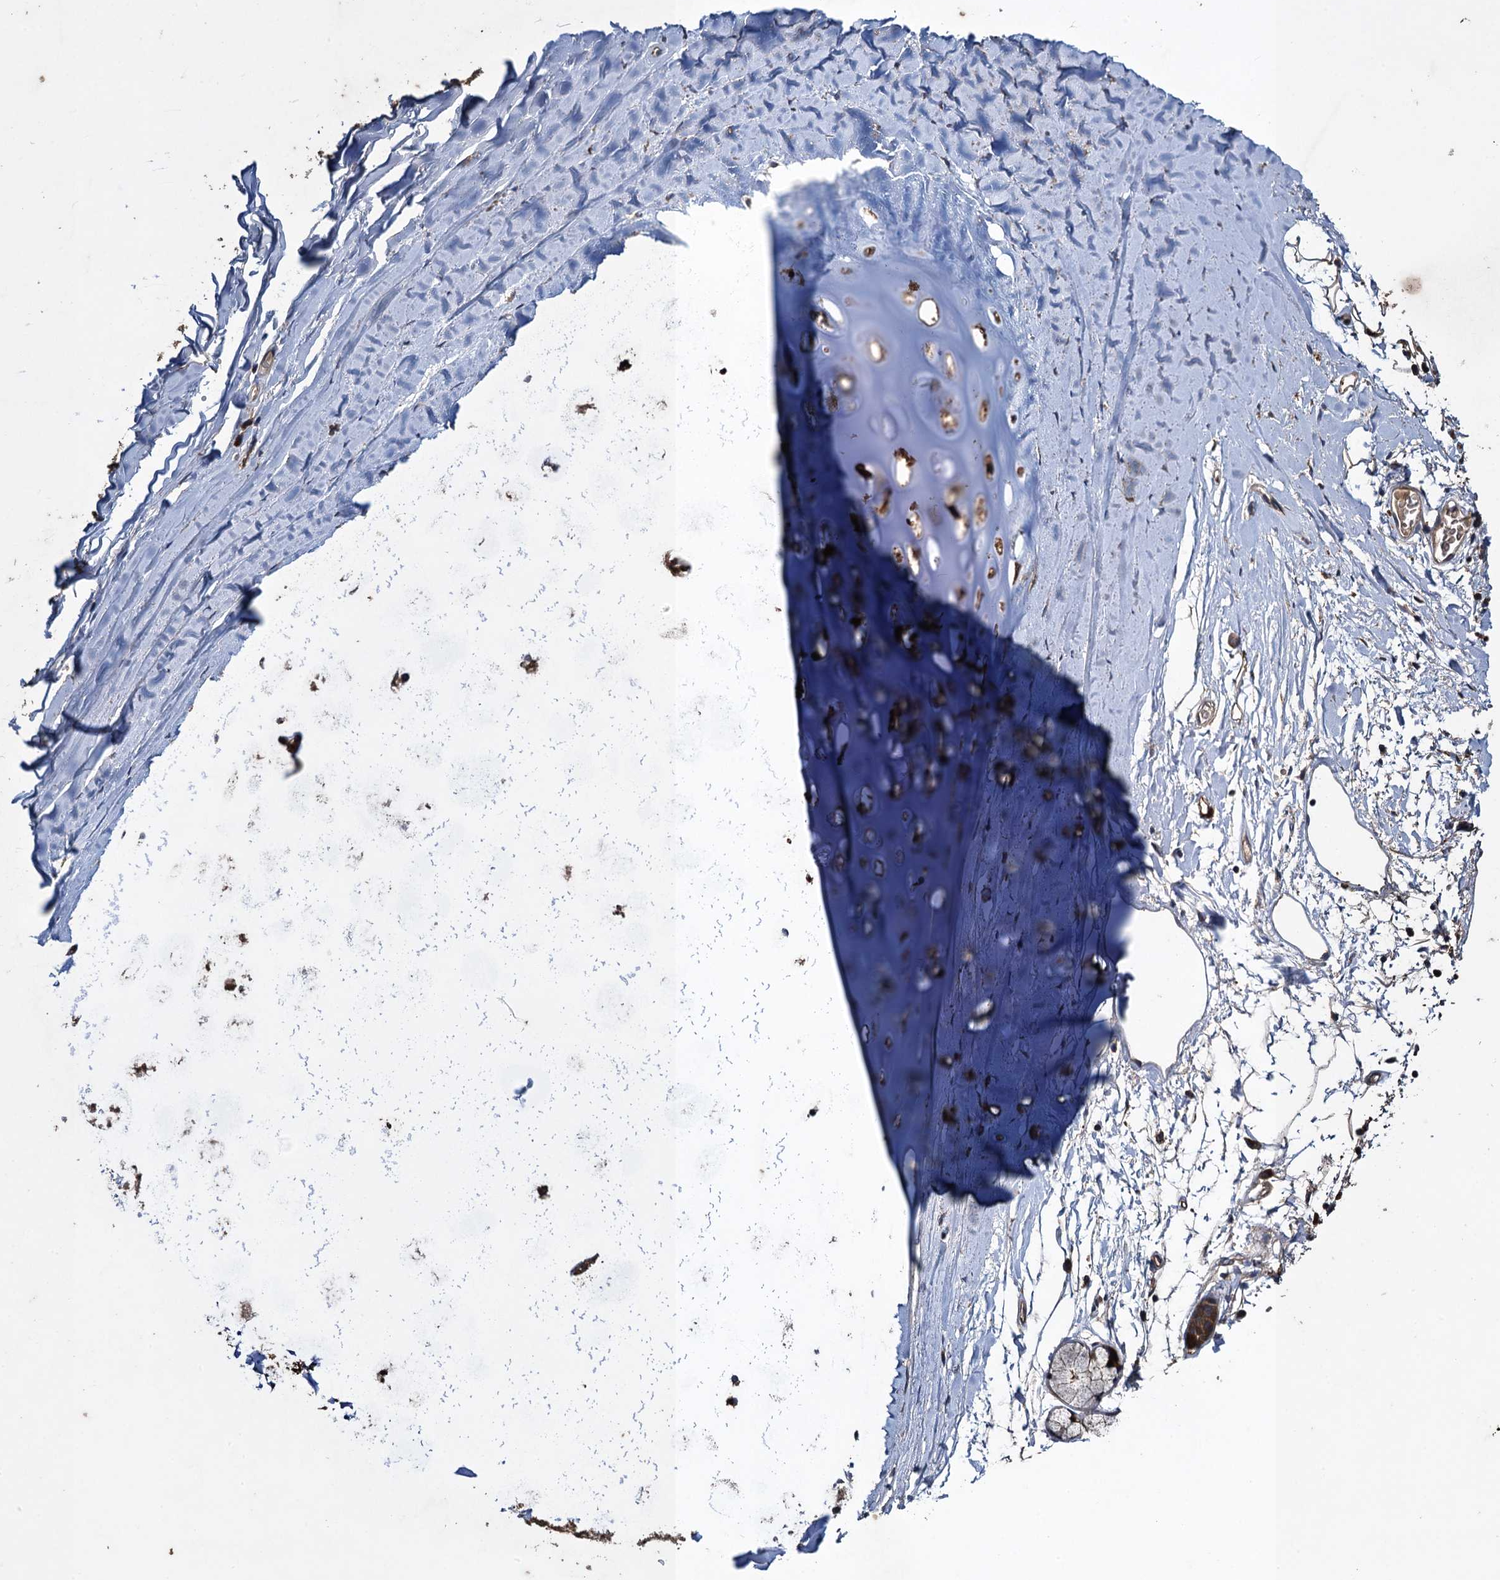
{"staining": {"intensity": "negative", "quantity": "none", "location": "none"}, "tissue": "adipose tissue", "cell_type": "Adipocytes", "image_type": "normal", "snomed": [{"axis": "morphology", "description": "Normal tissue, NOS"}, {"axis": "topography", "description": "Lymph node"}, {"axis": "topography", "description": "Bronchus"}], "caption": "Adipocytes are negative for protein expression in benign human adipose tissue. (DAB (3,3'-diaminobenzidine) immunohistochemistry (IHC) visualized using brightfield microscopy, high magnification).", "gene": "CNTN5", "patient": {"sex": "male", "age": 63}}